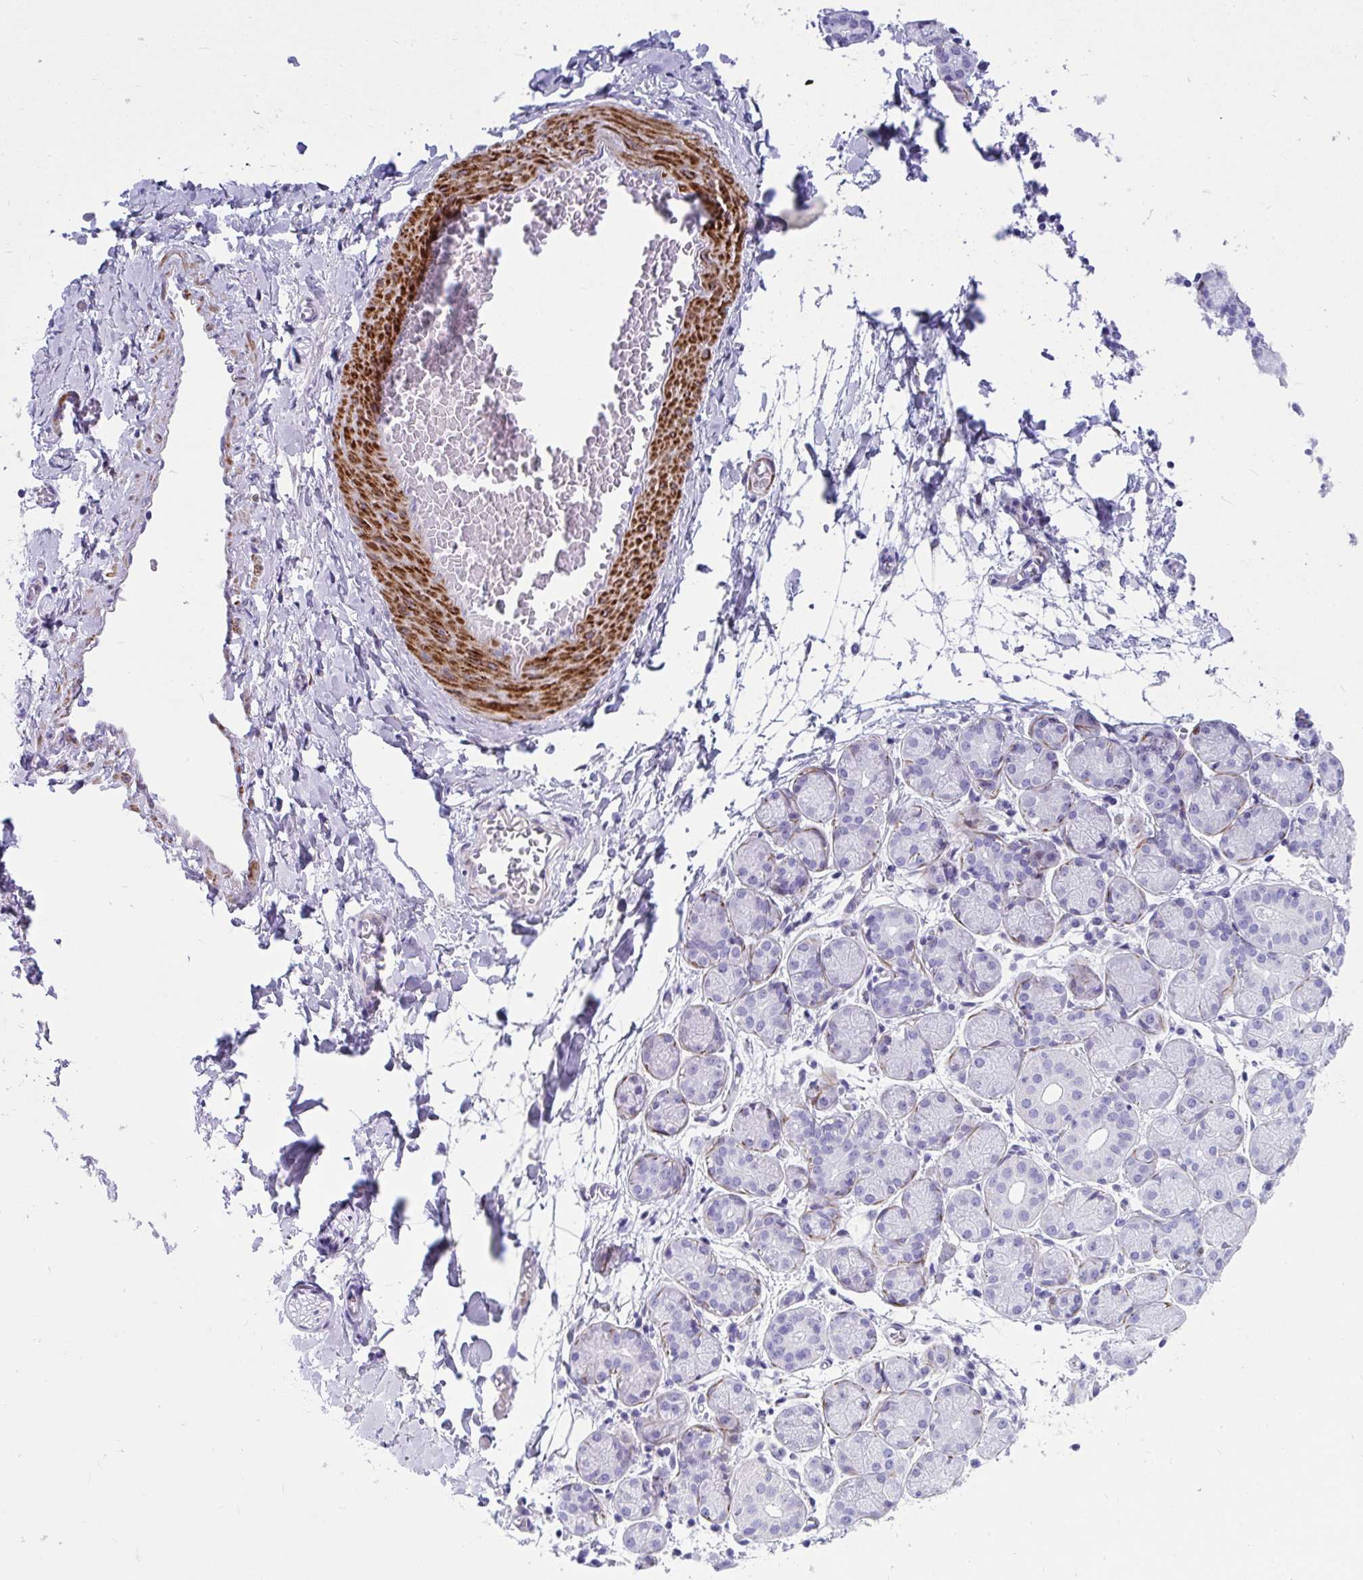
{"staining": {"intensity": "negative", "quantity": "none", "location": "none"}, "tissue": "salivary gland", "cell_type": "Glandular cells", "image_type": "normal", "snomed": [{"axis": "morphology", "description": "Normal tissue, NOS"}, {"axis": "topography", "description": "Salivary gland"}], "caption": "The micrograph displays no significant positivity in glandular cells of salivary gland.", "gene": "GRXCR2", "patient": {"sex": "female", "age": 24}}